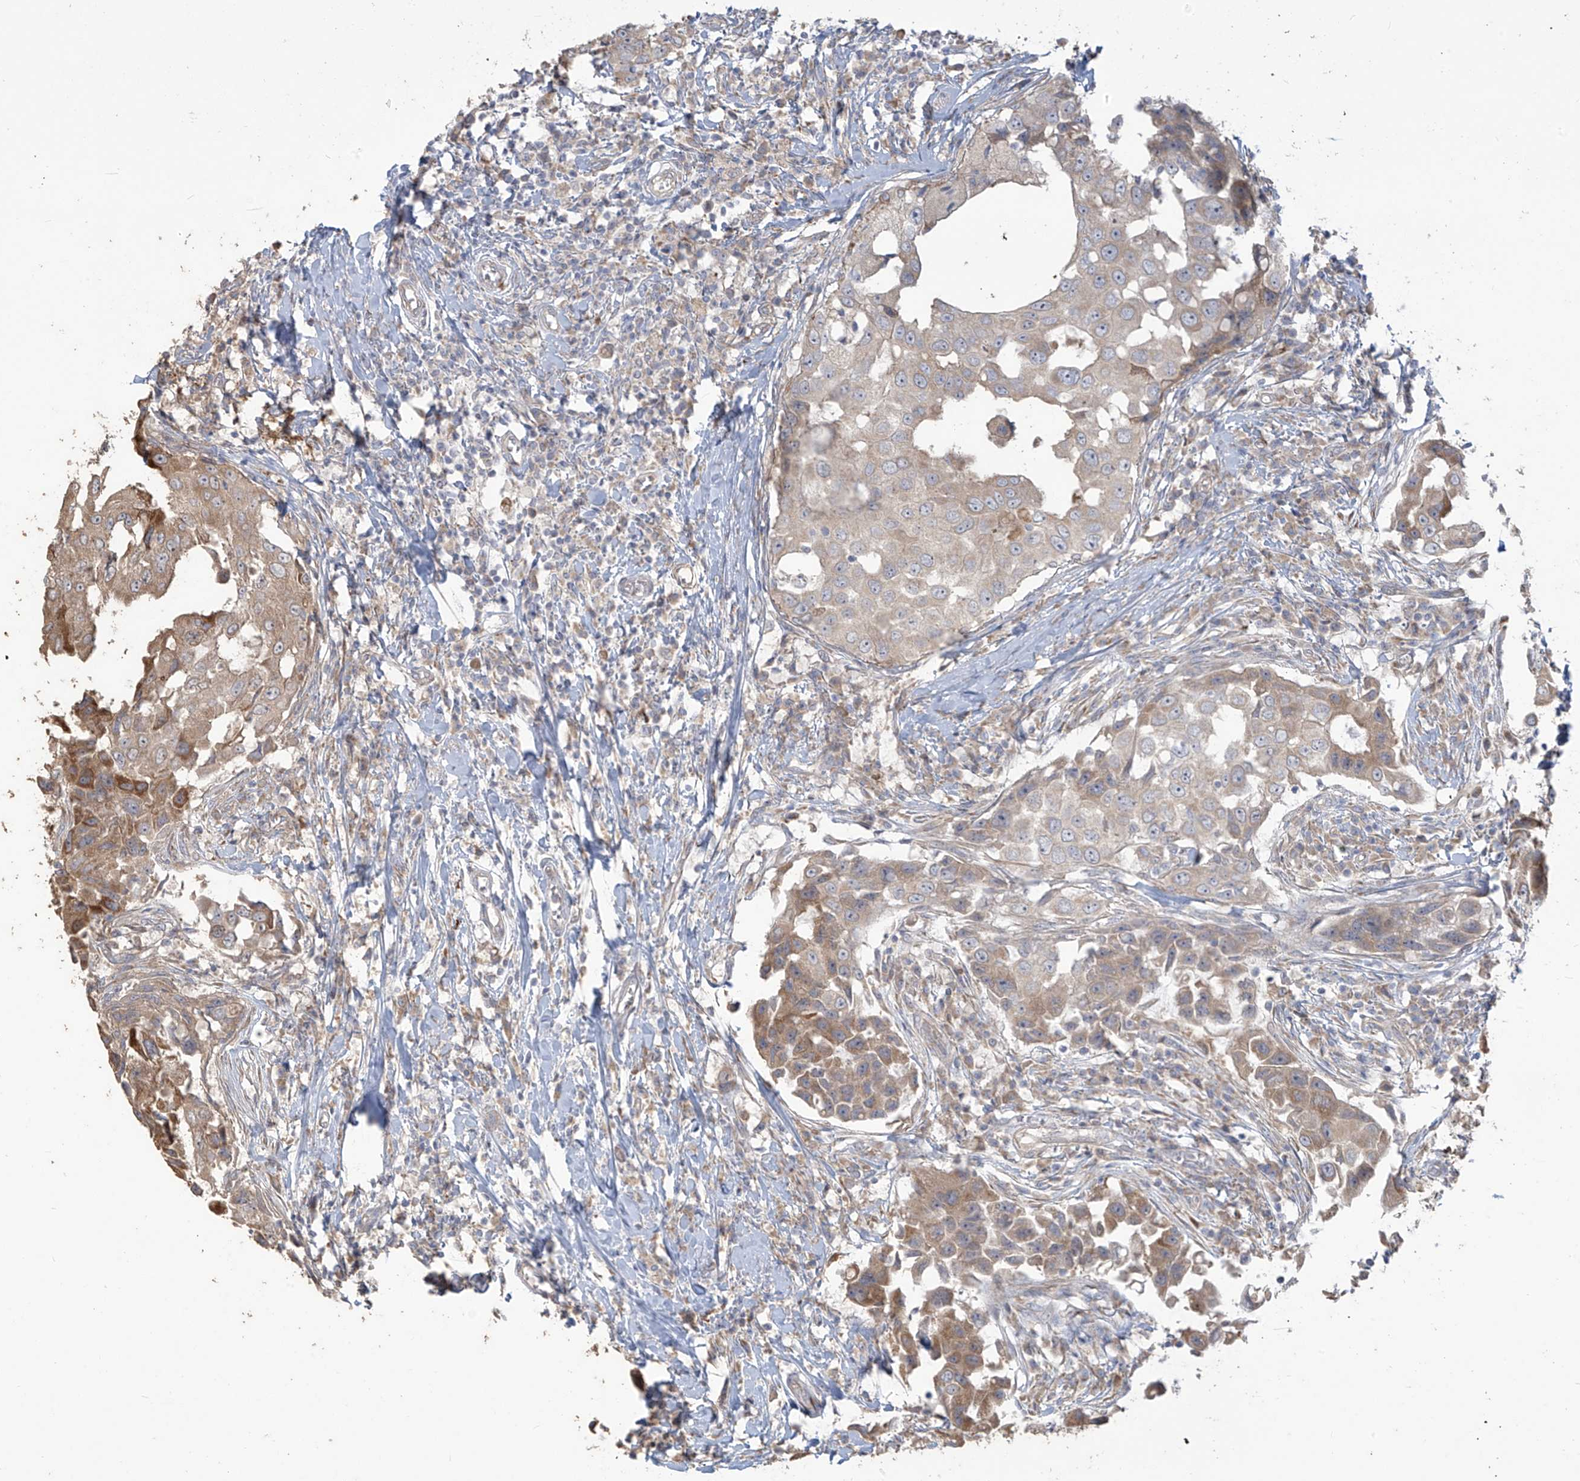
{"staining": {"intensity": "moderate", "quantity": "<25%", "location": "cytoplasmic/membranous"}, "tissue": "breast cancer", "cell_type": "Tumor cells", "image_type": "cancer", "snomed": [{"axis": "morphology", "description": "Duct carcinoma"}, {"axis": "topography", "description": "Breast"}], "caption": "A histopathology image of human invasive ductal carcinoma (breast) stained for a protein demonstrates moderate cytoplasmic/membranous brown staining in tumor cells. The staining is performed using DAB brown chromogen to label protein expression. The nuclei are counter-stained blue using hematoxylin.", "gene": "MAGIX", "patient": {"sex": "female", "age": 27}}